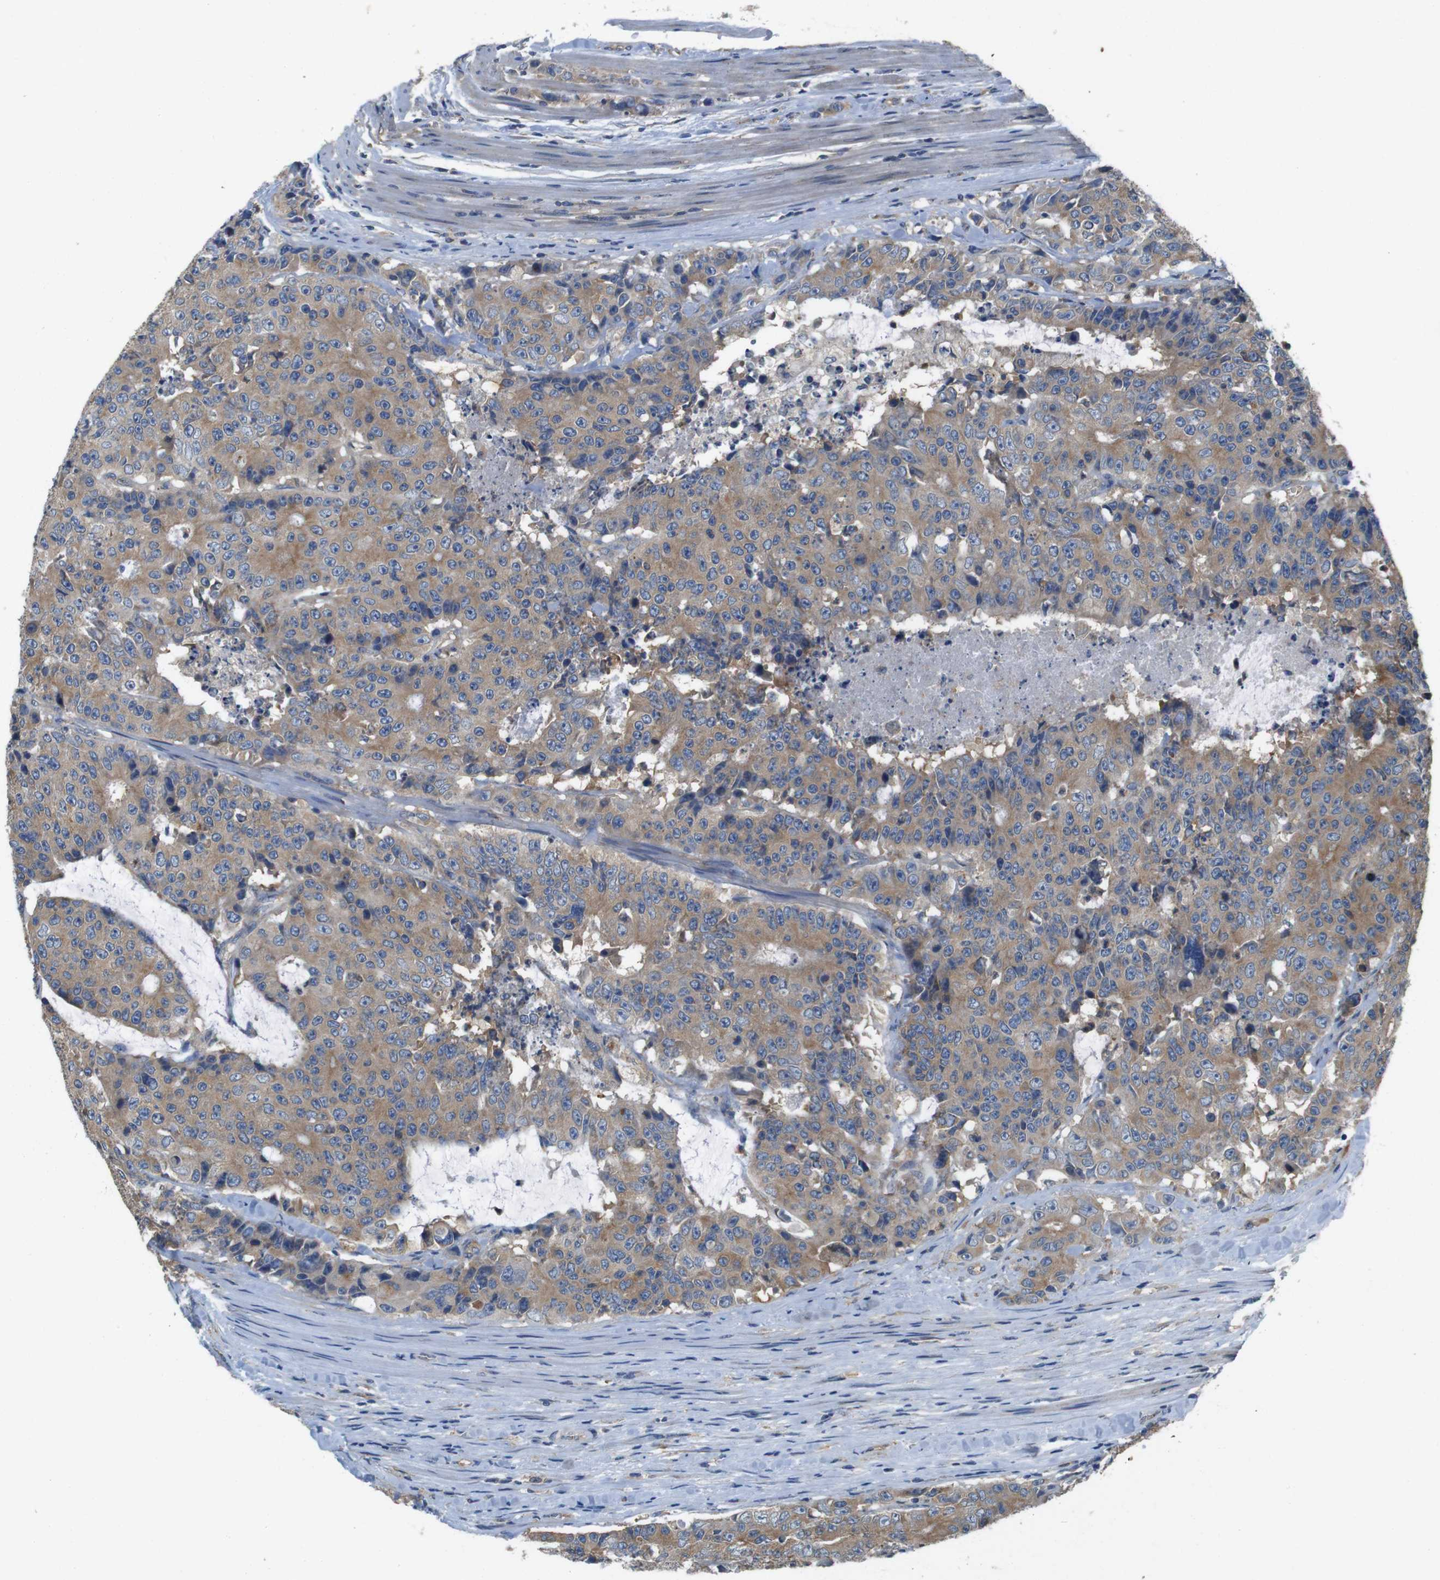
{"staining": {"intensity": "moderate", "quantity": ">75%", "location": "cytoplasmic/membranous"}, "tissue": "colorectal cancer", "cell_type": "Tumor cells", "image_type": "cancer", "snomed": [{"axis": "morphology", "description": "Adenocarcinoma, NOS"}, {"axis": "topography", "description": "Colon"}], "caption": "Approximately >75% of tumor cells in human colorectal cancer demonstrate moderate cytoplasmic/membranous protein expression as visualized by brown immunohistochemical staining.", "gene": "DCTN1", "patient": {"sex": "female", "age": 86}}